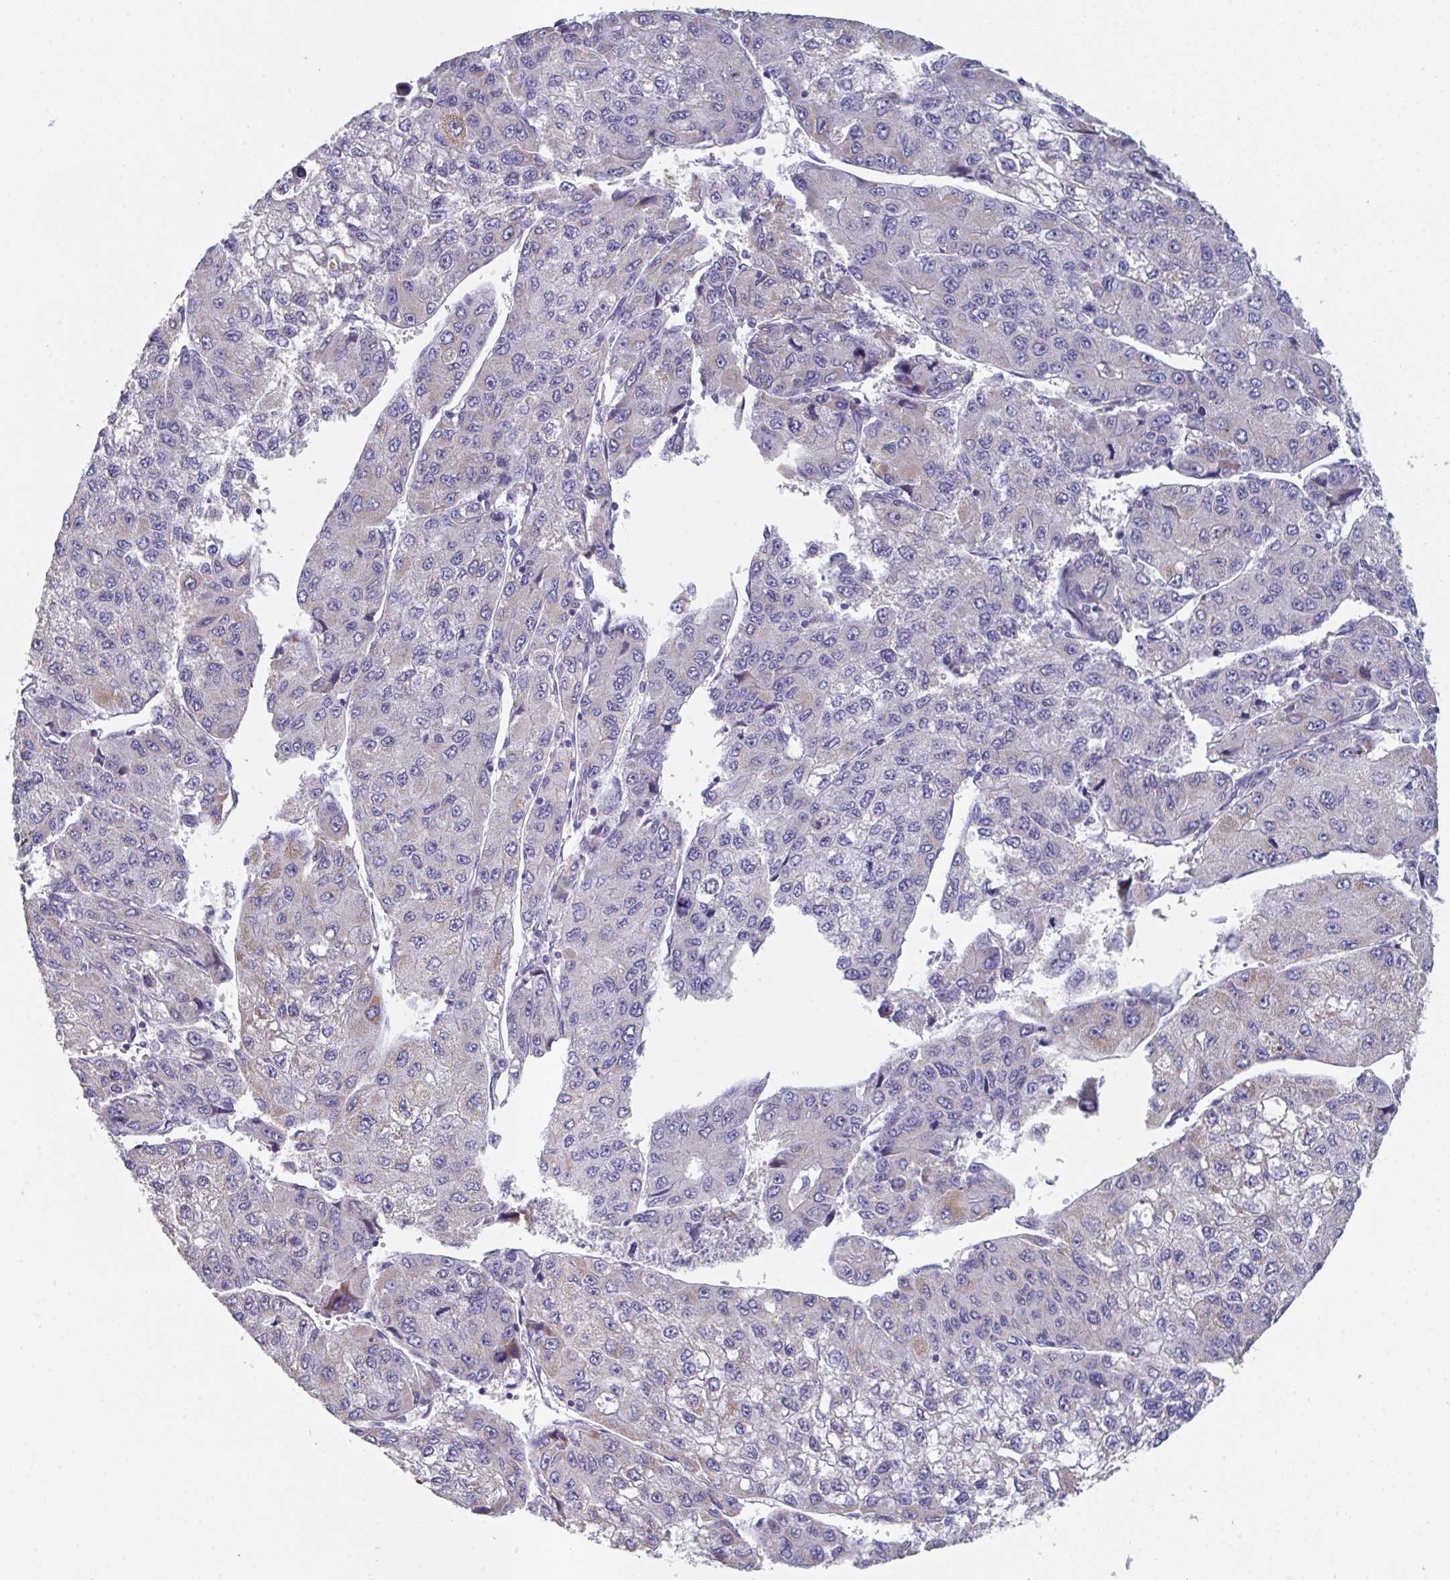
{"staining": {"intensity": "negative", "quantity": "none", "location": "none"}, "tissue": "liver cancer", "cell_type": "Tumor cells", "image_type": "cancer", "snomed": [{"axis": "morphology", "description": "Carcinoma, Hepatocellular, NOS"}, {"axis": "topography", "description": "Liver"}], "caption": "The histopathology image displays no staining of tumor cells in hepatocellular carcinoma (liver).", "gene": "HGFAC", "patient": {"sex": "female", "age": 66}}